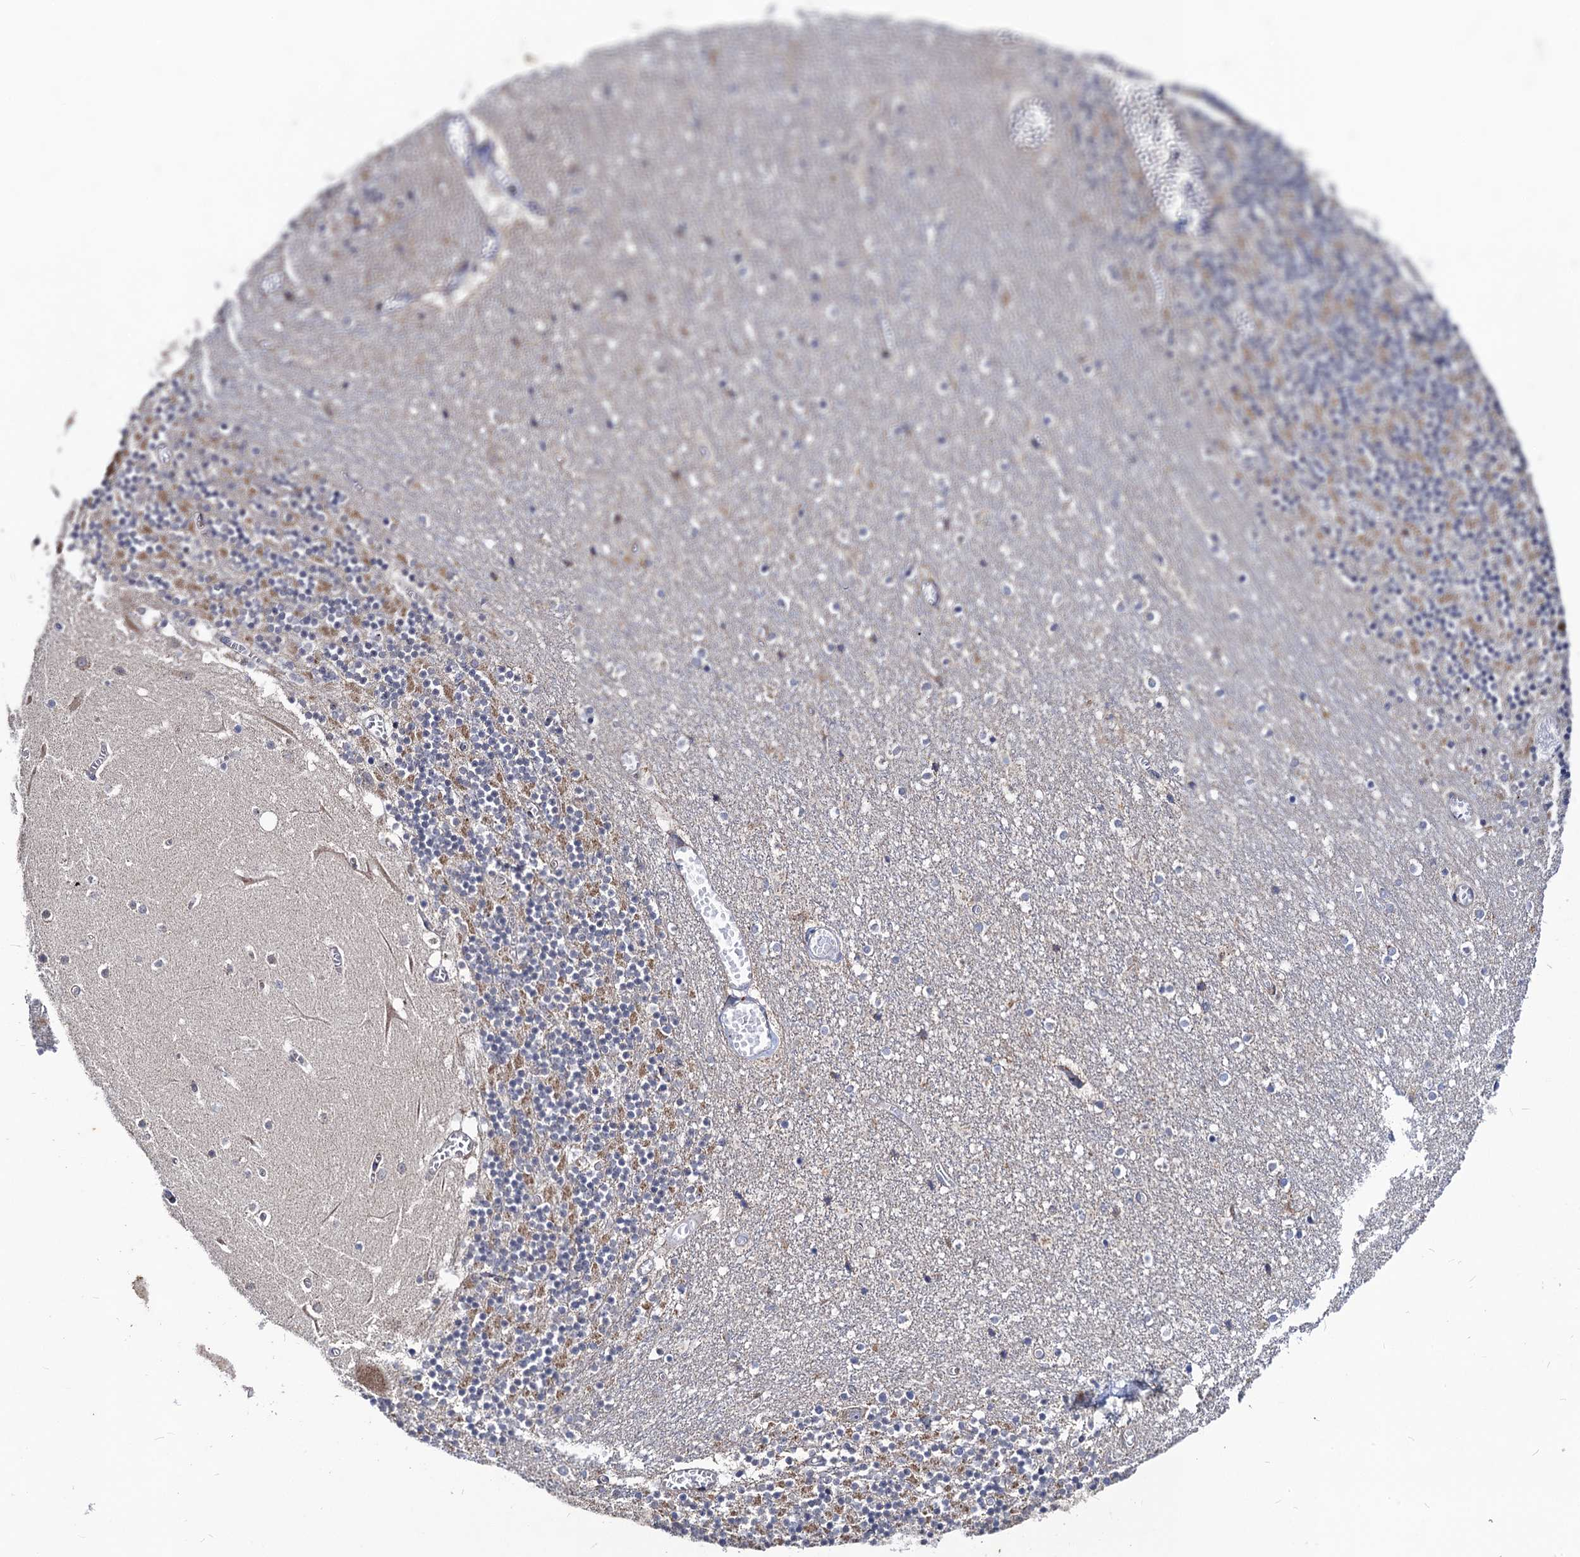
{"staining": {"intensity": "moderate", "quantity": "25%-75%", "location": "cytoplasmic/membranous"}, "tissue": "cerebellum", "cell_type": "Cells in granular layer", "image_type": "normal", "snomed": [{"axis": "morphology", "description": "Normal tissue, NOS"}, {"axis": "topography", "description": "Cerebellum"}], "caption": "Immunohistochemistry staining of normal cerebellum, which reveals medium levels of moderate cytoplasmic/membranous expression in approximately 25%-75% of cells in granular layer indicating moderate cytoplasmic/membranous protein expression. The staining was performed using DAB (brown) for protein detection and nuclei were counterstained in hematoxylin (blue).", "gene": "DYDC1", "patient": {"sex": "female", "age": 28}}